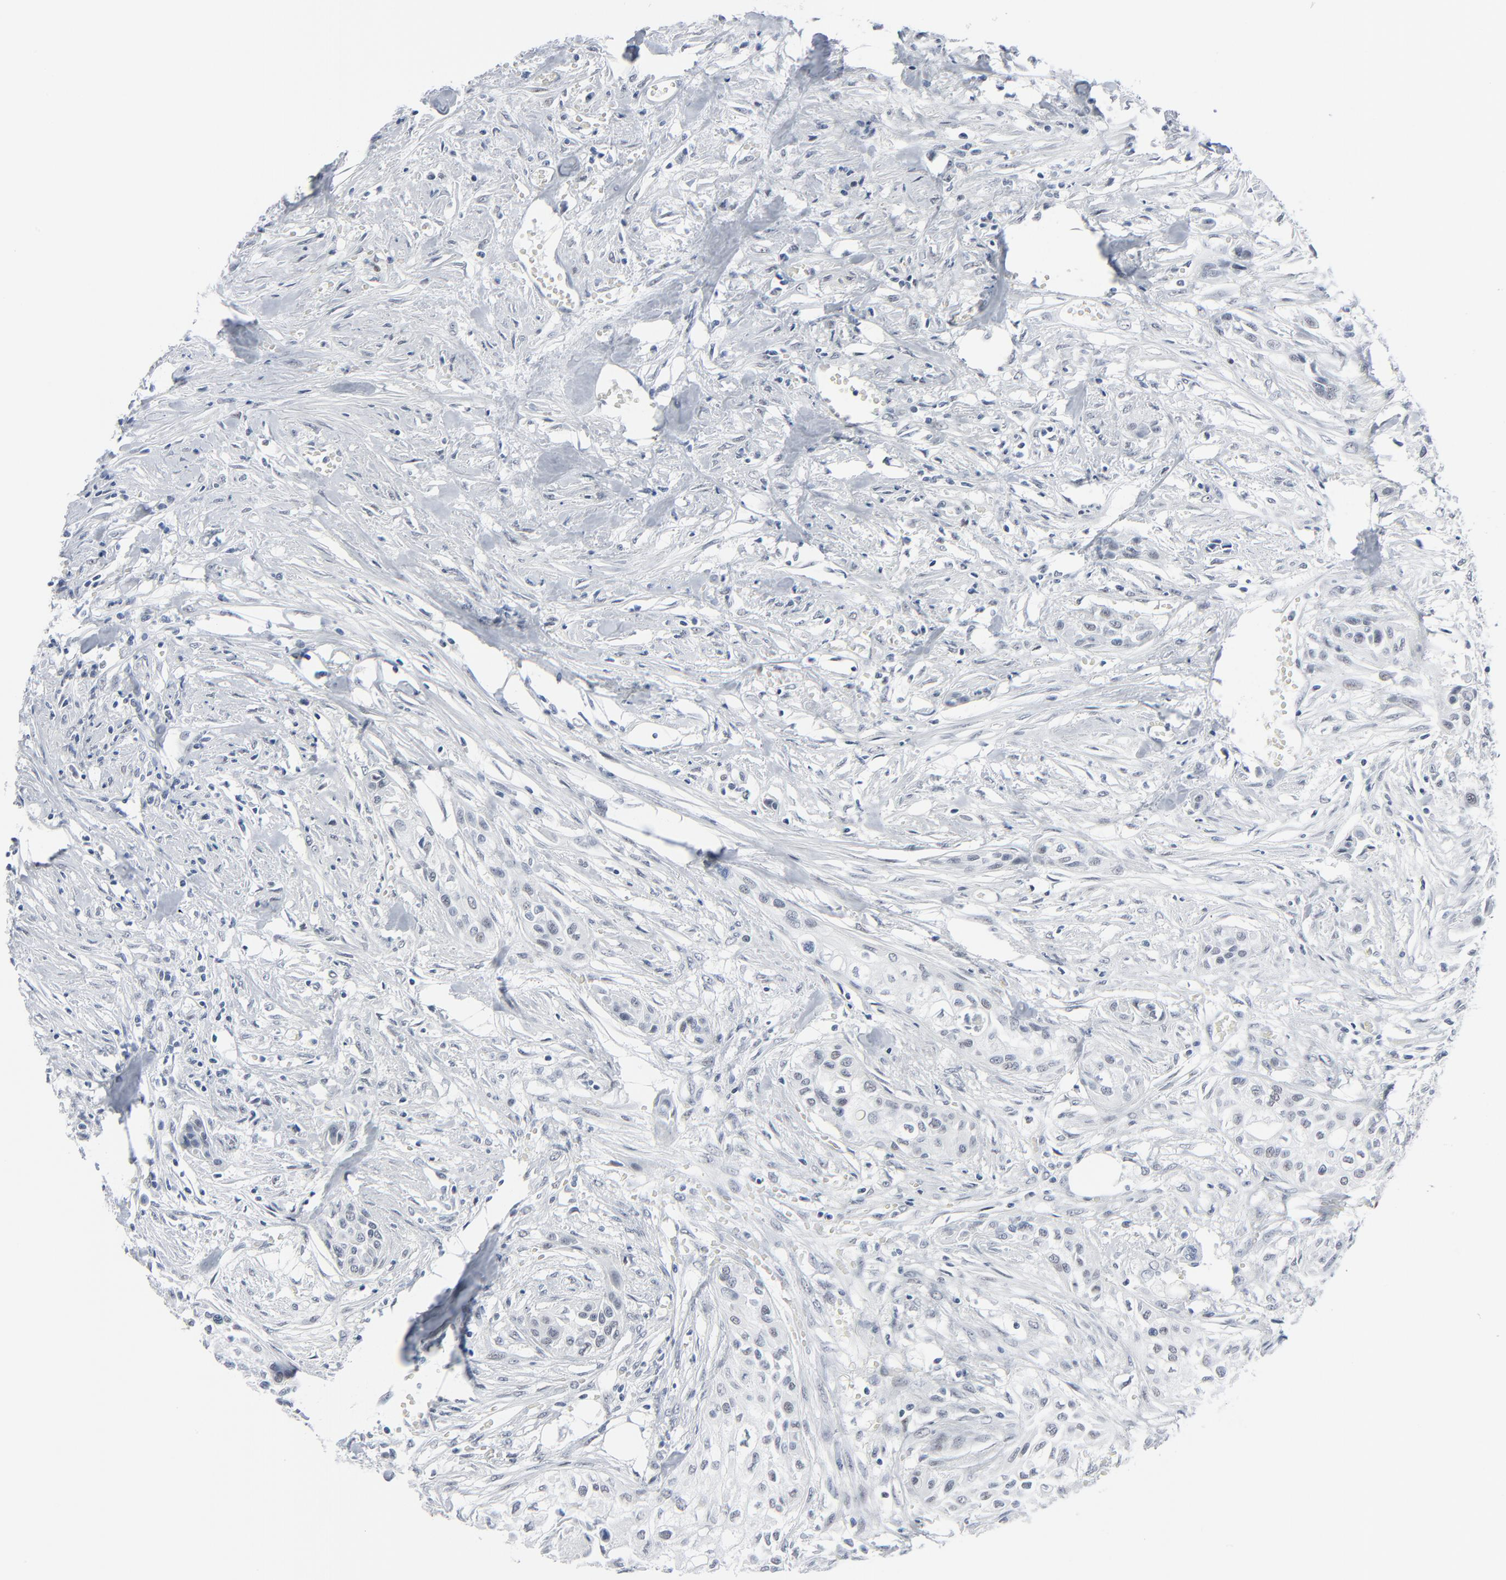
{"staining": {"intensity": "weak", "quantity": "<25%", "location": "nuclear"}, "tissue": "urothelial cancer", "cell_type": "Tumor cells", "image_type": "cancer", "snomed": [{"axis": "morphology", "description": "Urothelial carcinoma, High grade"}, {"axis": "topography", "description": "Urinary bladder"}], "caption": "This is a micrograph of IHC staining of urothelial carcinoma (high-grade), which shows no positivity in tumor cells.", "gene": "SIRT1", "patient": {"sex": "male", "age": 74}}